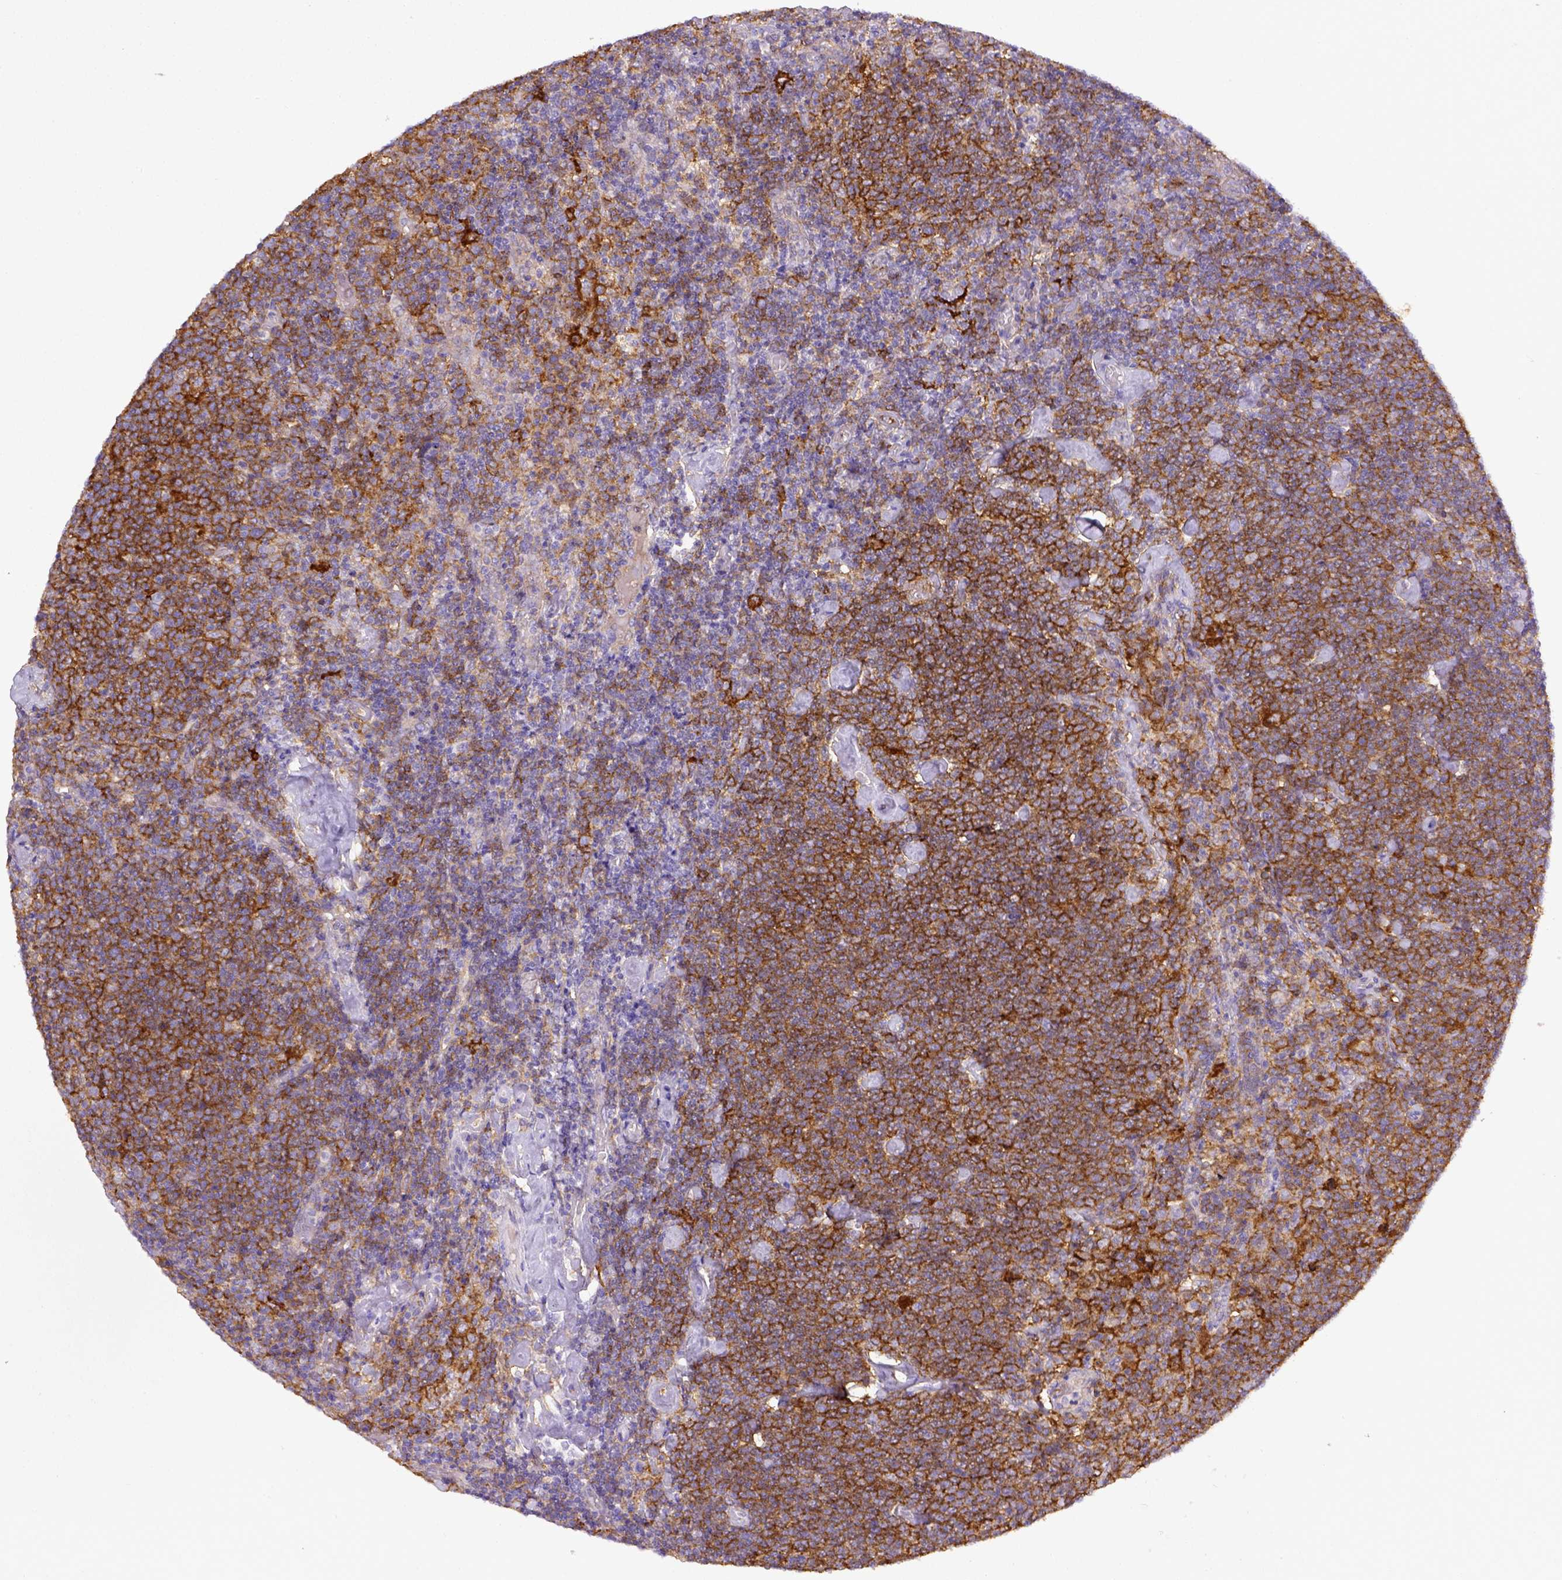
{"staining": {"intensity": "moderate", "quantity": "25%-75%", "location": "cytoplasmic/membranous"}, "tissue": "lymphoma", "cell_type": "Tumor cells", "image_type": "cancer", "snomed": [{"axis": "morphology", "description": "Malignant lymphoma, non-Hodgkin's type, High grade"}, {"axis": "topography", "description": "Lymph node"}], "caption": "There is medium levels of moderate cytoplasmic/membranous expression in tumor cells of lymphoma, as demonstrated by immunohistochemical staining (brown color).", "gene": "CD40", "patient": {"sex": "male", "age": 61}}